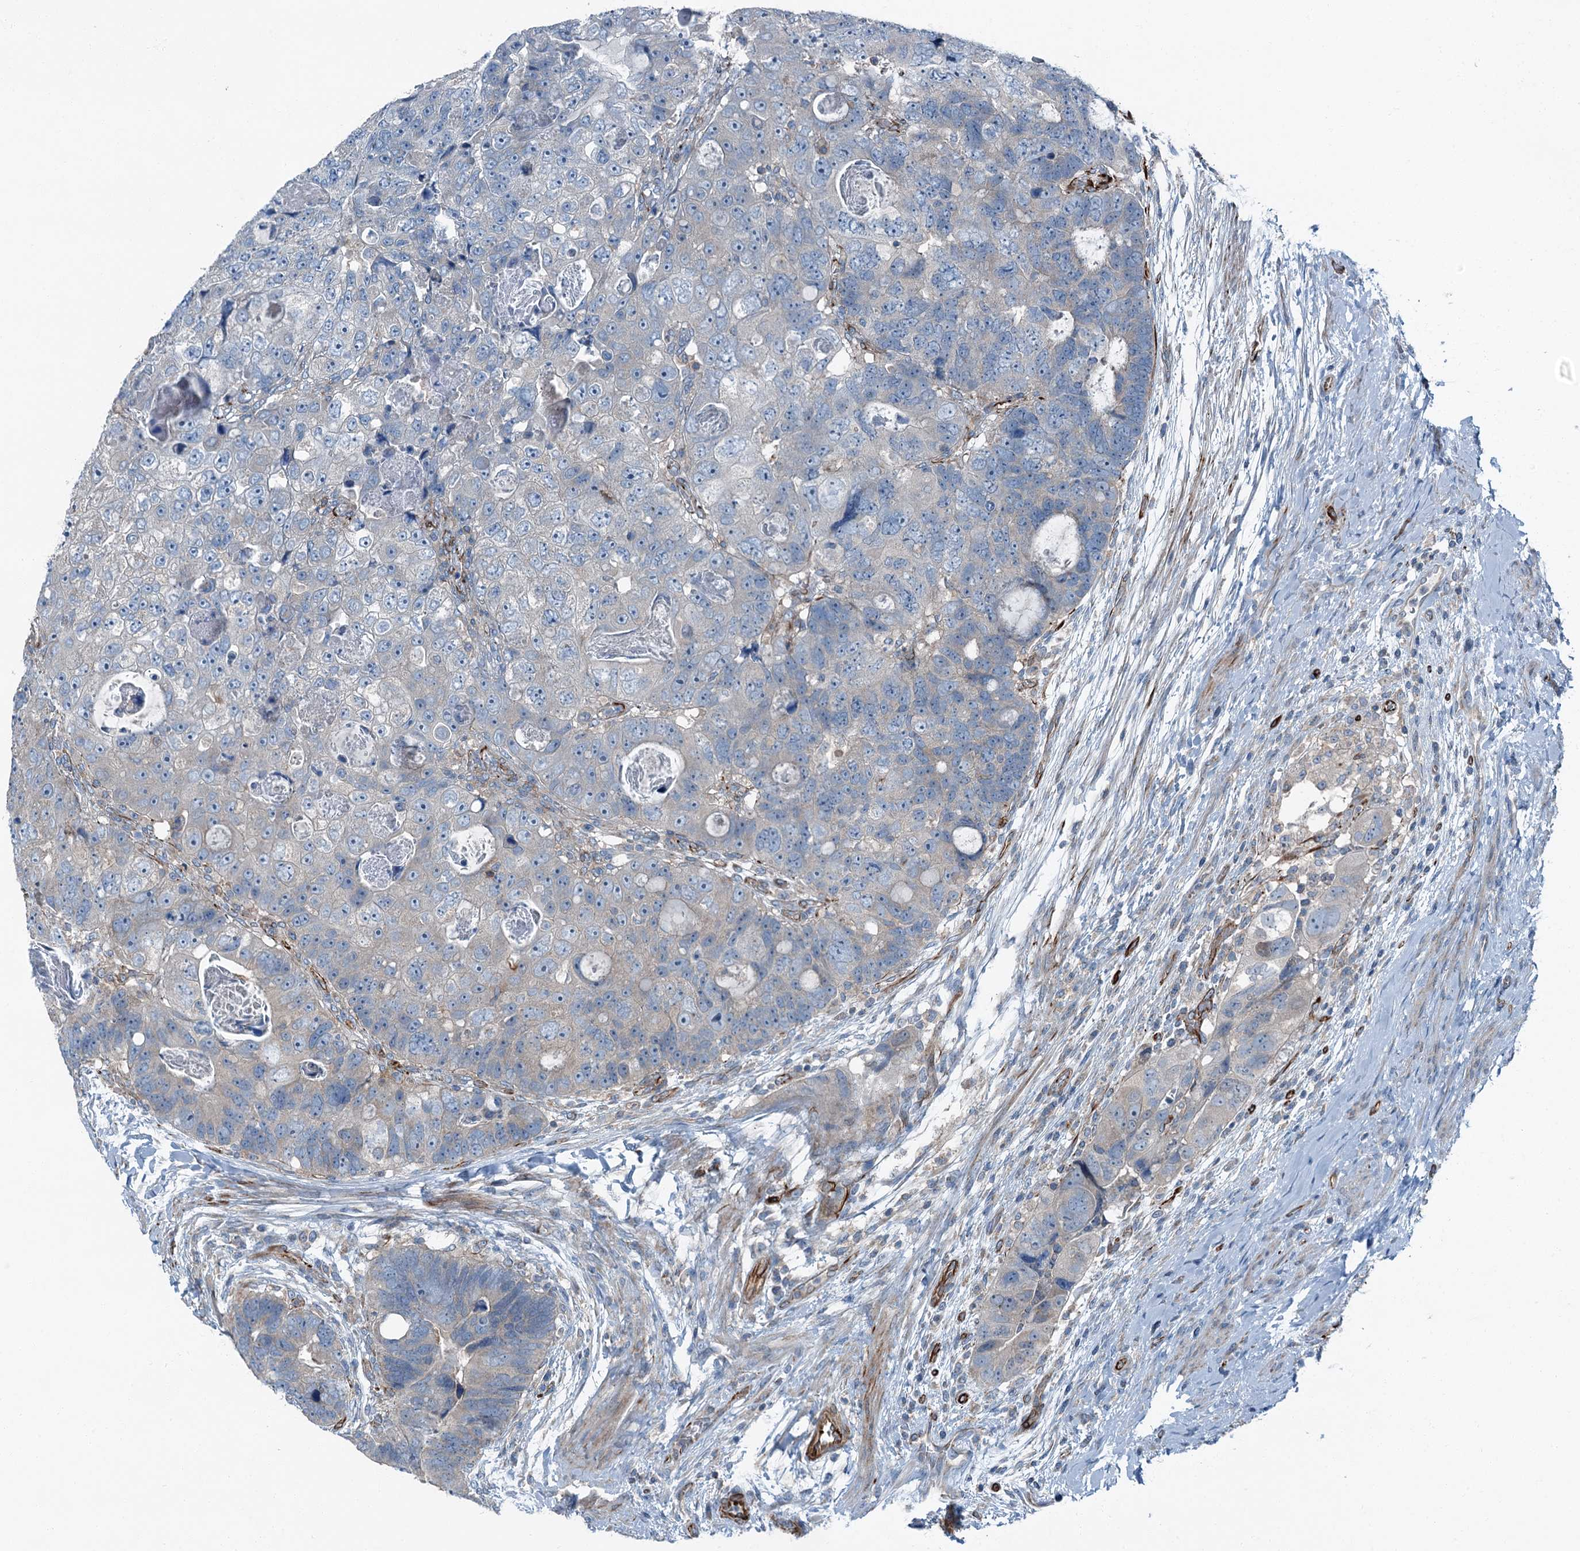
{"staining": {"intensity": "negative", "quantity": "none", "location": "none"}, "tissue": "colorectal cancer", "cell_type": "Tumor cells", "image_type": "cancer", "snomed": [{"axis": "morphology", "description": "Adenocarcinoma, NOS"}, {"axis": "topography", "description": "Rectum"}], "caption": "Histopathology image shows no protein expression in tumor cells of colorectal cancer tissue.", "gene": "AXL", "patient": {"sex": "male", "age": 59}}